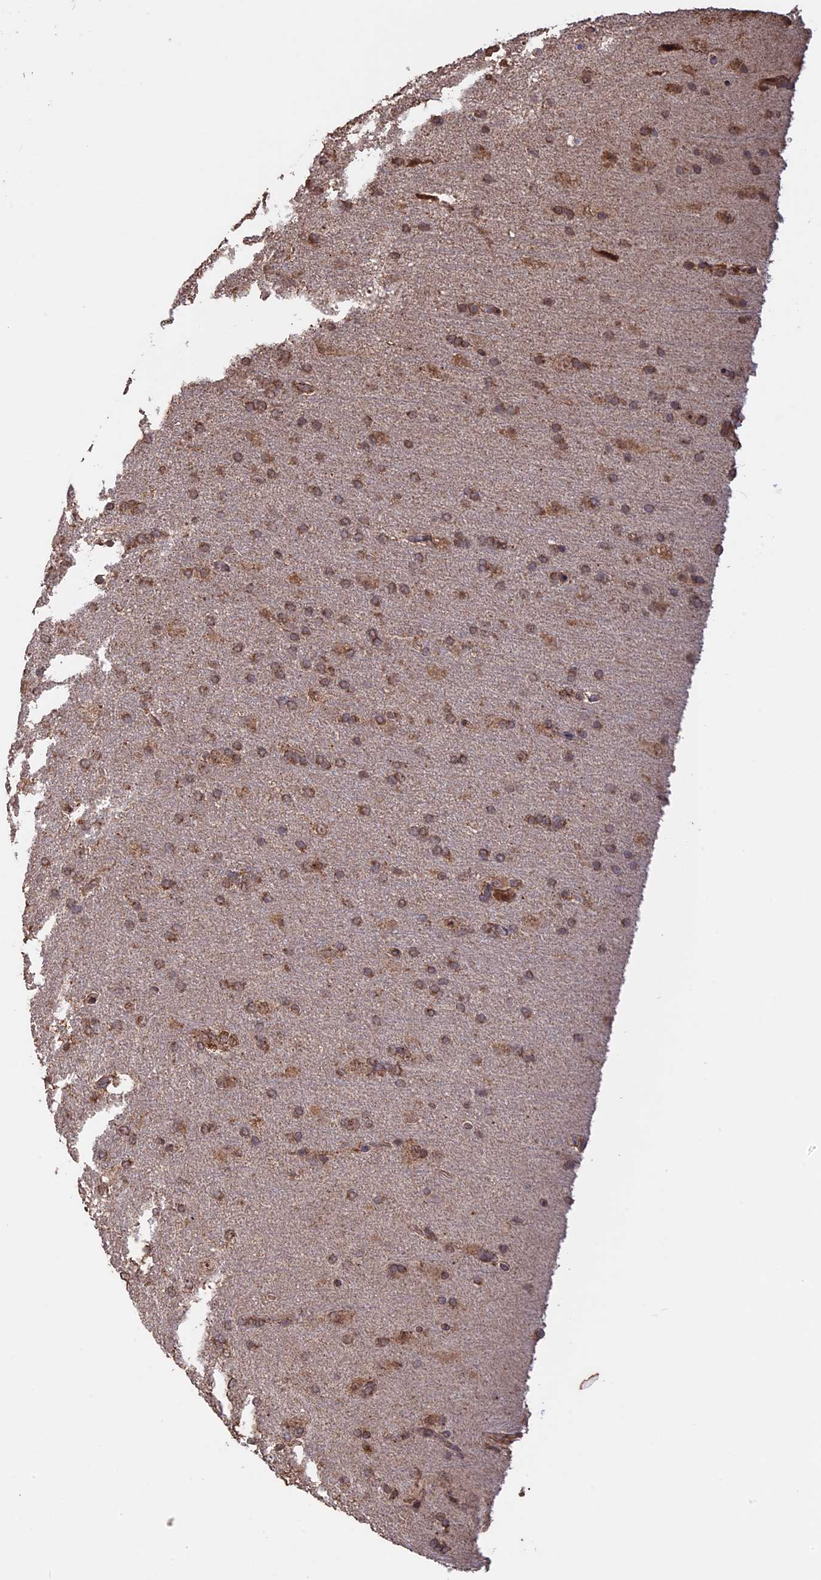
{"staining": {"intensity": "moderate", "quantity": ">75%", "location": "cytoplasmic/membranous"}, "tissue": "glioma", "cell_type": "Tumor cells", "image_type": "cancer", "snomed": [{"axis": "morphology", "description": "Glioma, malignant, High grade"}, {"axis": "topography", "description": "Brain"}], "caption": "Human malignant high-grade glioma stained with a protein marker exhibits moderate staining in tumor cells.", "gene": "FAM210B", "patient": {"sex": "male", "age": 72}}